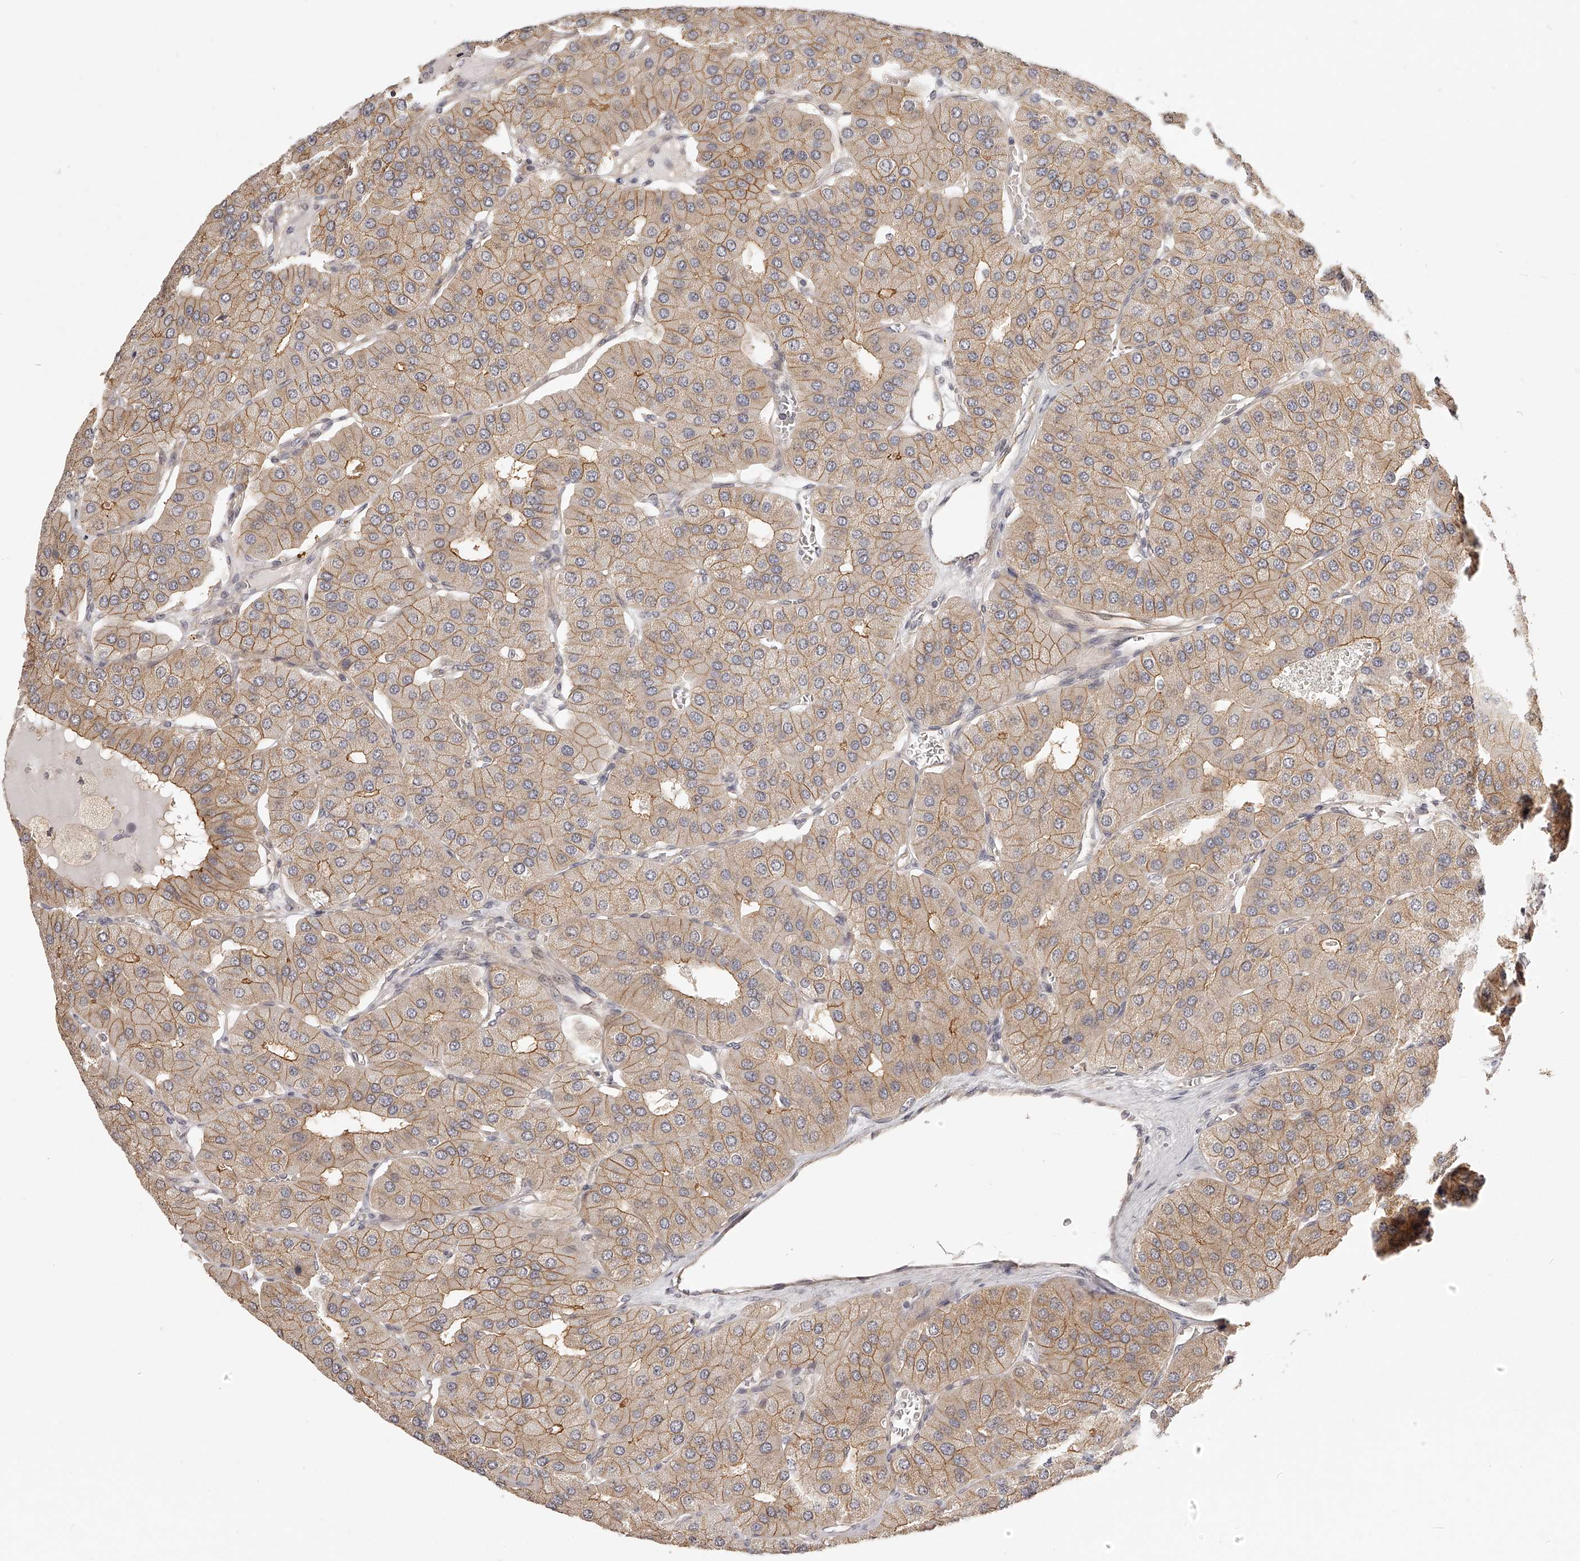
{"staining": {"intensity": "moderate", "quantity": ">75%", "location": "cytoplasmic/membranous"}, "tissue": "parathyroid gland", "cell_type": "Glandular cells", "image_type": "normal", "snomed": [{"axis": "morphology", "description": "Normal tissue, NOS"}, {"axis": "morphology", "description": "Adenoma, NOS"}, {"axis": "topography", "description": "Parathyroid gland"}], "caption": "A brown stain highlights moderate cytoplasmic/membranous expression of a protein in glandular cells of benign parathyroid gland. The staining was performed using DAB to visualize the protein expression in brown, while the nuclei were stained in blue with hematoxylin (Magnification: 20x).", "gene": "ZNF582", "patient": {"sex": "female", "age": 86}}